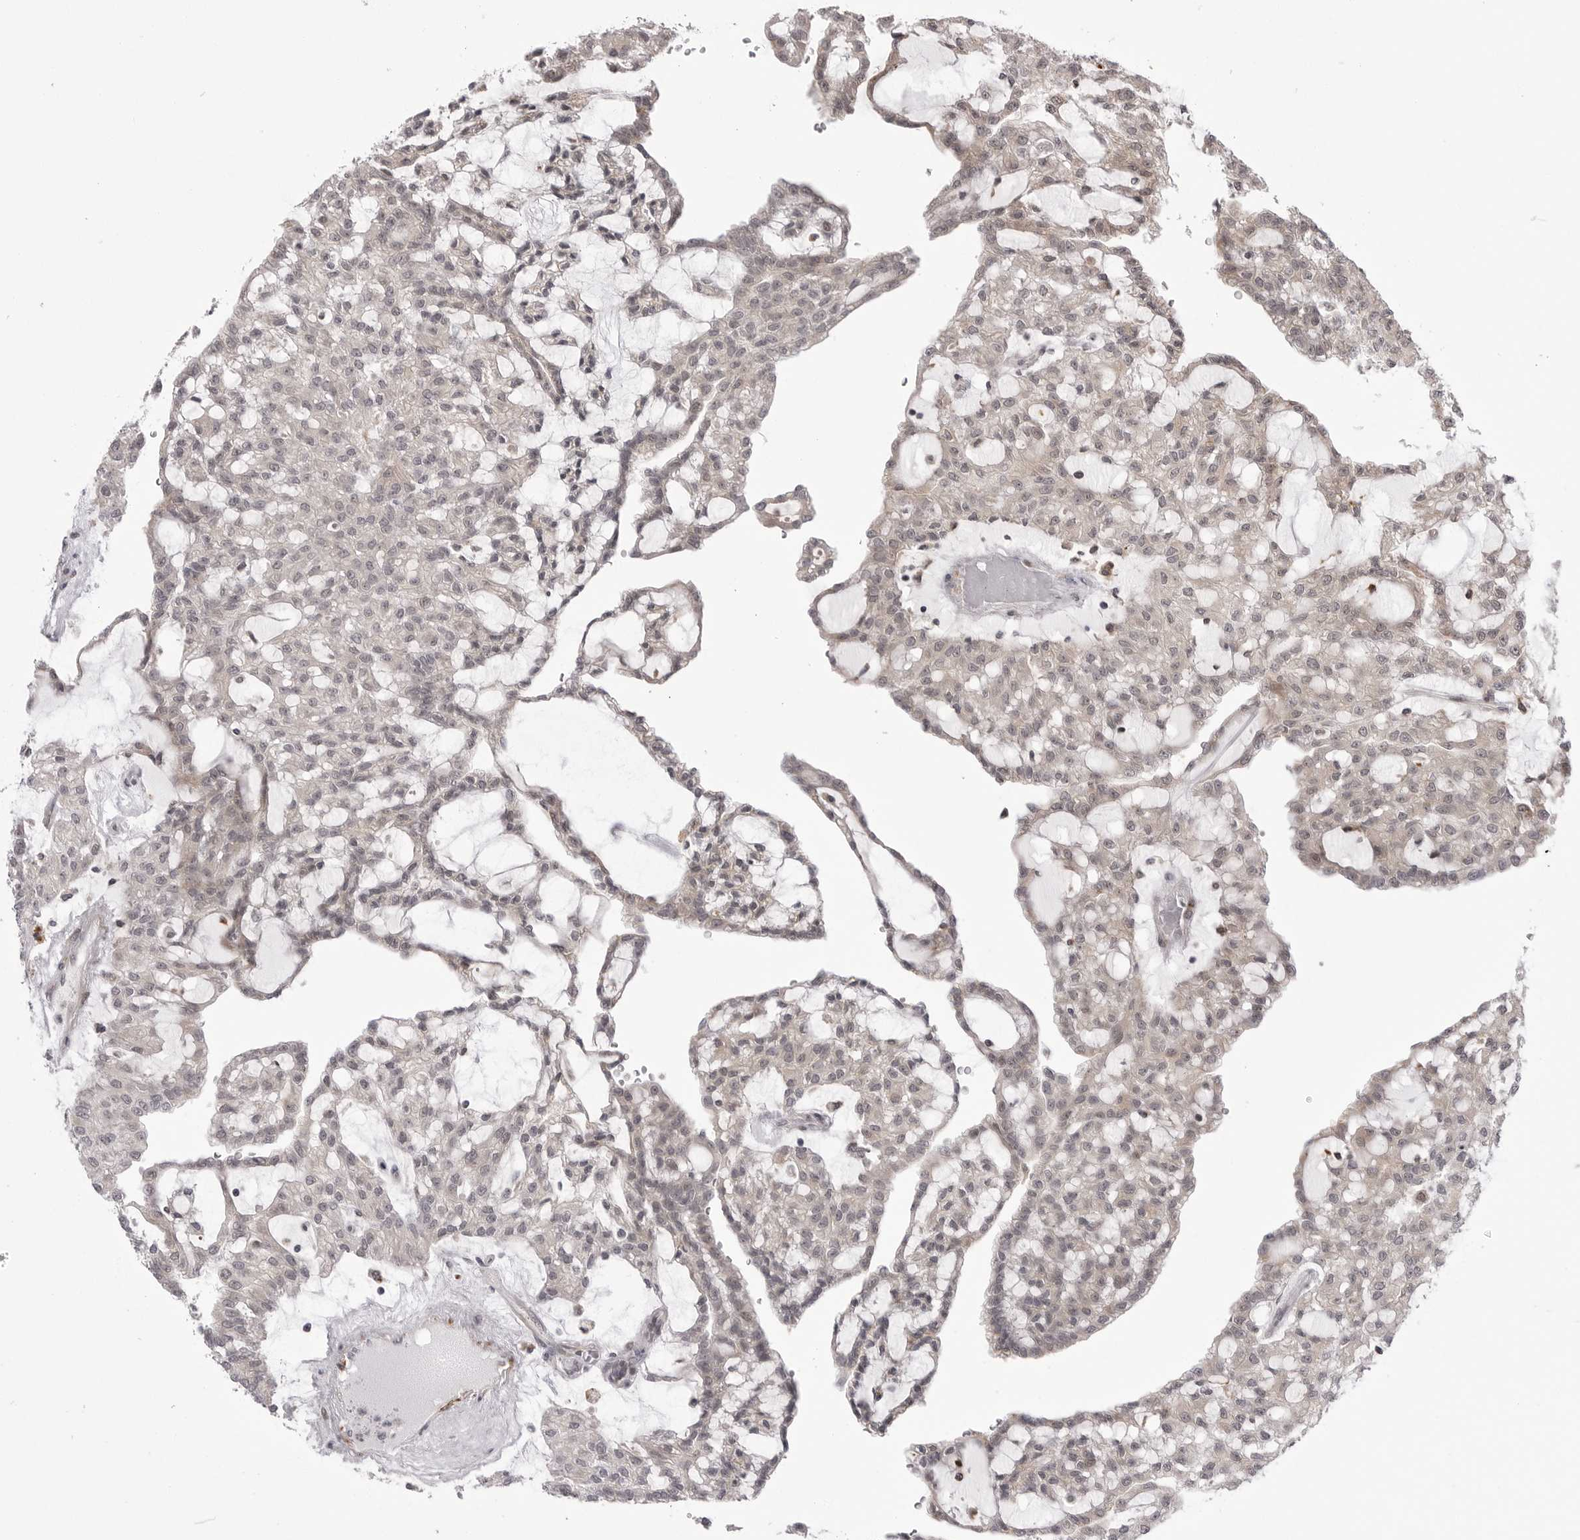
{"staining": {"intensity": "weak", "quantity": "<25%", "location": "nuclear"}, "tissue": "renal cancer", "cell_type": "Tumor cells", "image_type": "cancer", "snomed": [{"axis": "morphology", "description": "Adenocarcinoma, NOS"}, {"axis": "topography", "description": "Kidney"}], "caption": "A histopathology image of renal cancer (adenocarcinoma) stained for a protein reveals no brown staining in tumor cells.", "gene": "PTK2B", "patient": {"sex": "male", "age": 63}}